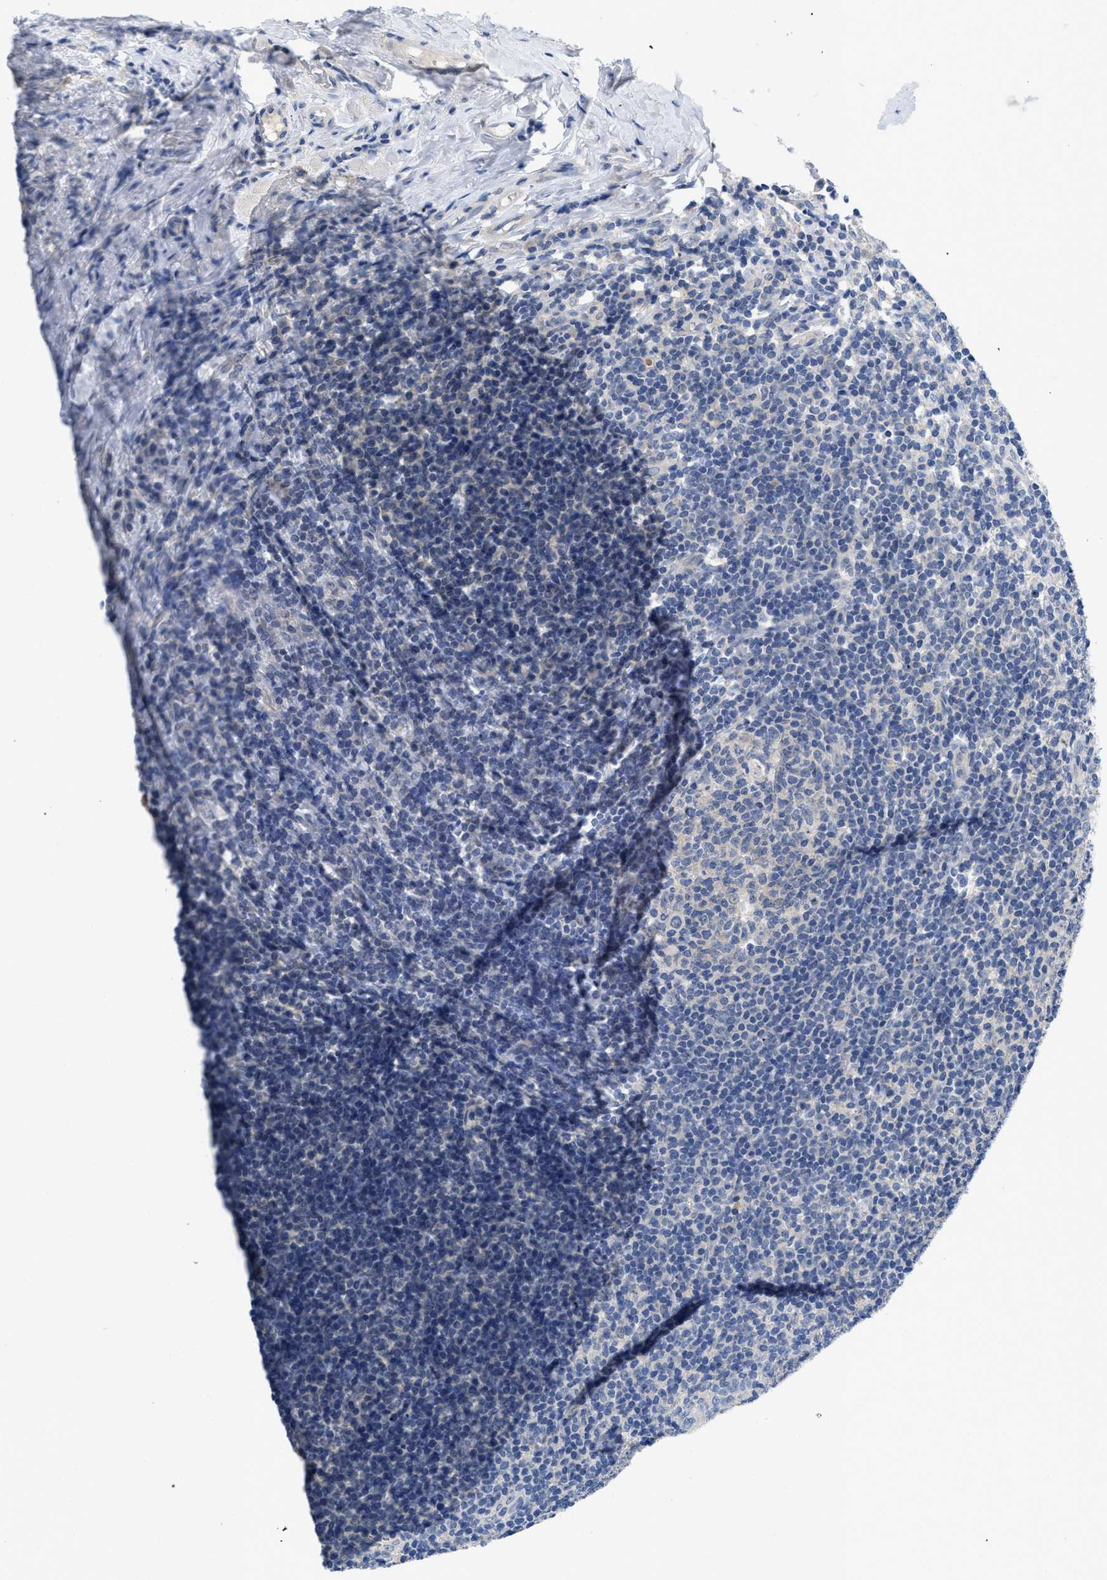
{"staining": {"intensity": "negative", "quantity": "none", "location": "none"}, "tissue": "tonsil", "cell_type": "Germinal center cells", "image_type": "normal", "snomed": [{"axis": "morphology", "description": "Normal tissue, NOS"}, {"axis": "topography", "description": "Tonsil"}], "caption": "Immunohistochemical staining of benign tonsil exhibits no significant expression in germinal center cells. (Stains: DAB immunohistochemistry with hematoxylin counter stain, Microscopy: brightfield microscopy at high magnification).", "gene": "PYY", "patient": {"sex": "female", "age": 19}}